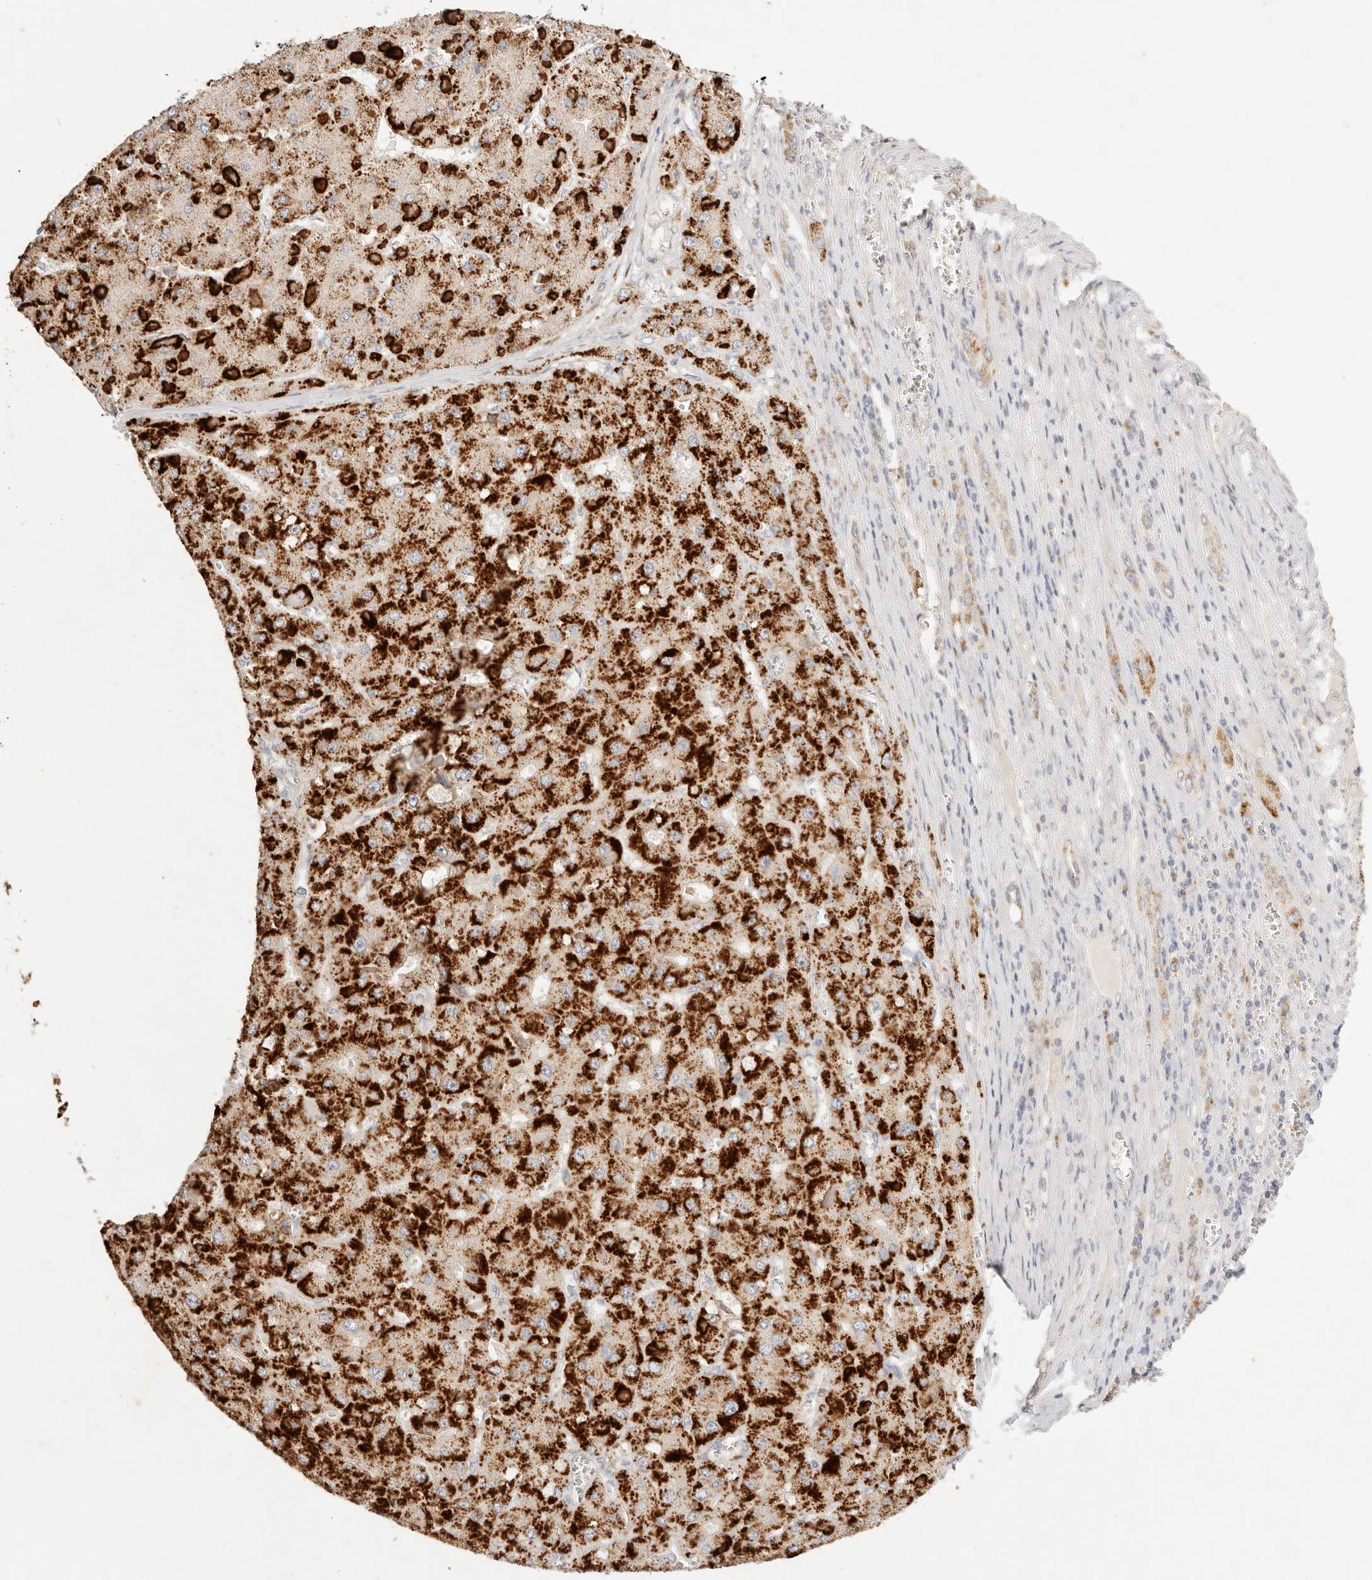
{"staining": {"intensity": "strong", "quantity": ">75%", "location": "cytoplasmic/membranous"}, "tissue": "liver cancer", "cell_type": "Tumor cells", "image_type": "cancer", "snomed": [{"axis": "morphology", "description": "Carcinoma, Hepatocellular, NOS"}, {"axis": "topography", "description": "Liver"}], "caption": "DAB immunohistochemical staining of human liver hepatocellular carcinoma shows strong cytoplasmic/membranous protein staining in approximately >75% of tumor cells.", "gene": "ACOX1", "patient": {"sex": "female", "age": 73}}